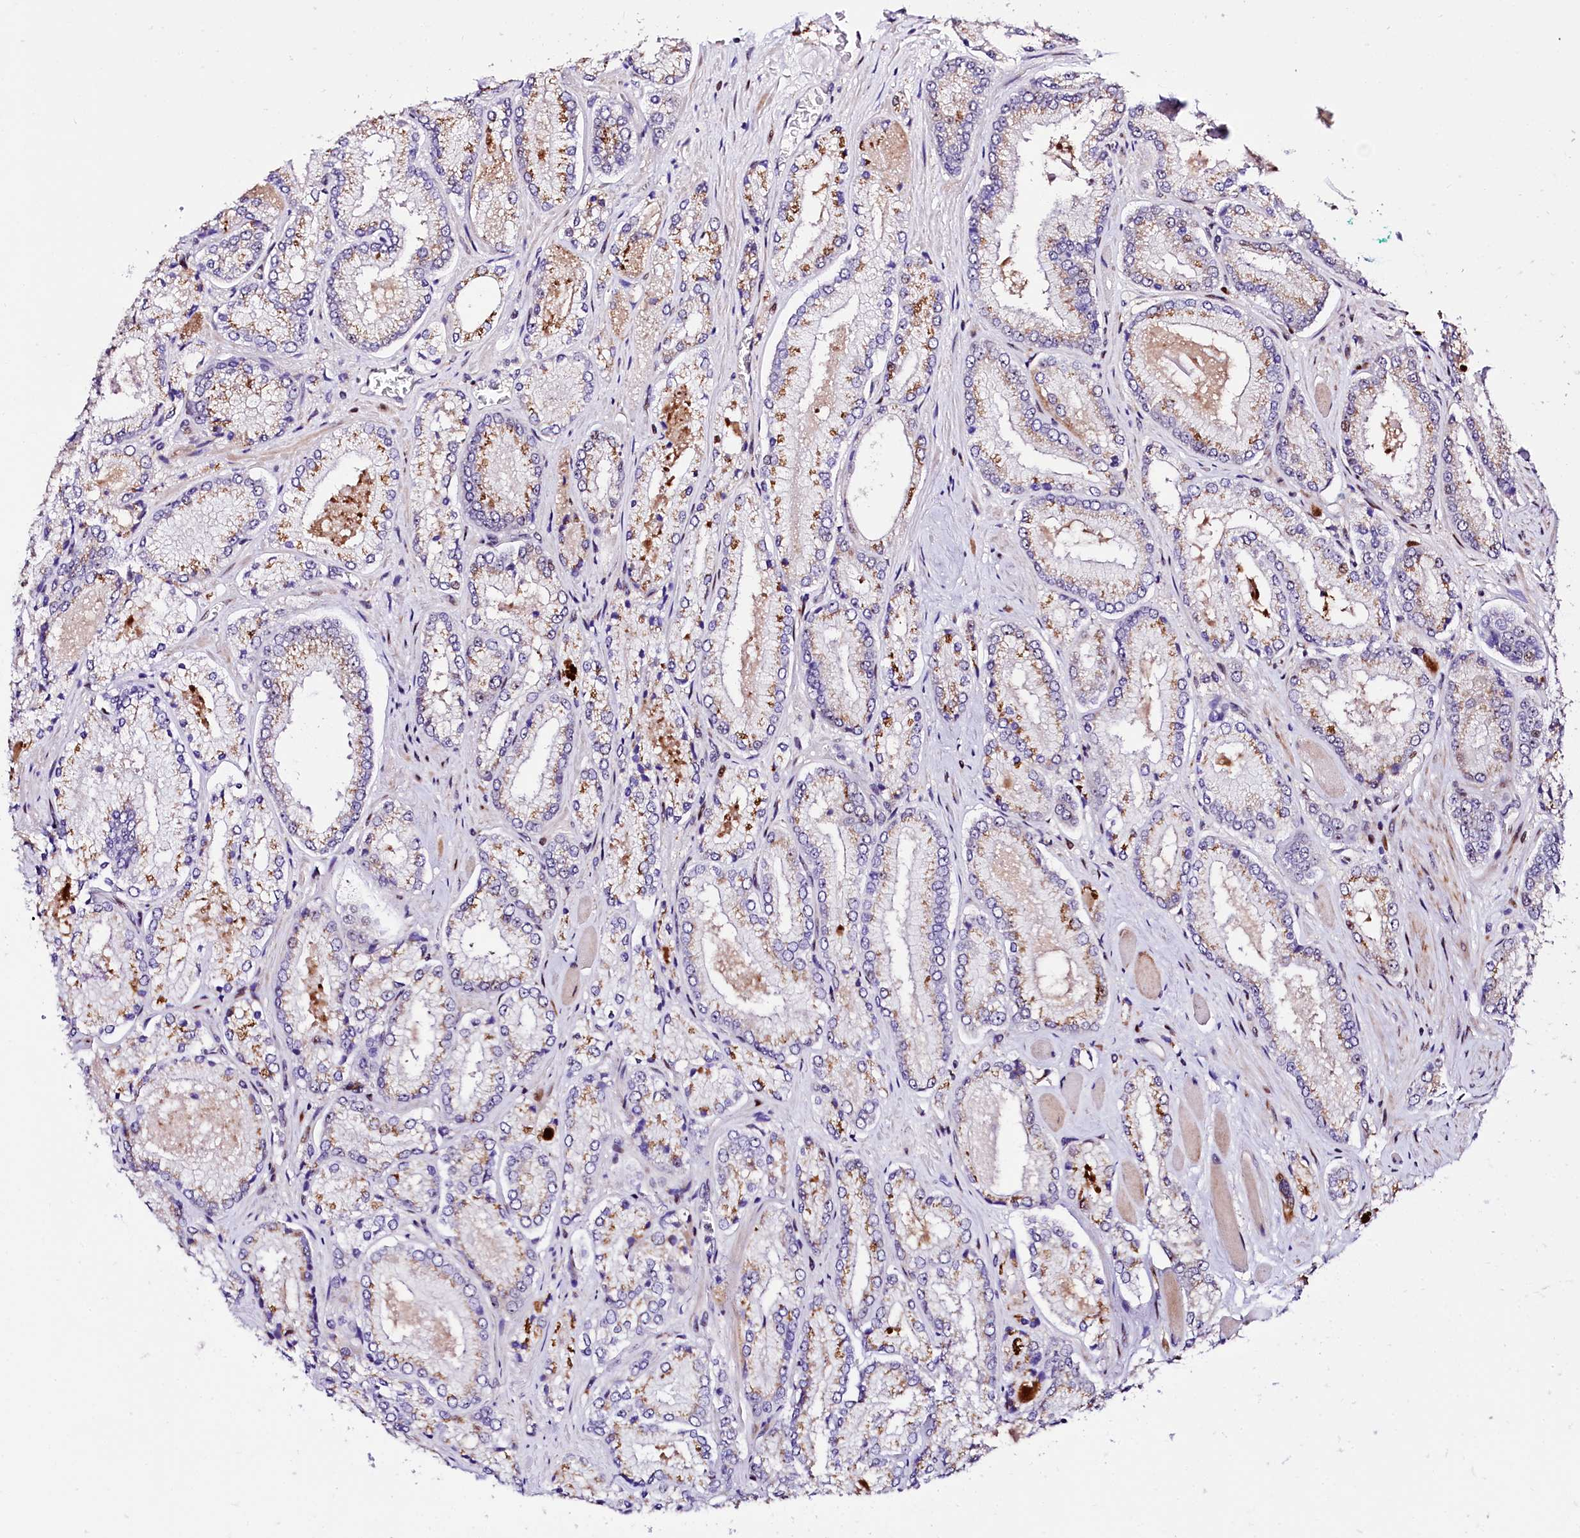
{"staining": {"intensity": "moderate", "quantity": "<25%", "location": "cytoplasmic/membranous,nuclear"}, "tissue": "prostate cancer", "cell_type": "Tumor cells", "image_type": "cancer", "snomed": [{"axis": "morphology", "description": "Adenocarcinoma, Low grade"}, {"axis": "topography", "description": "Prostate"}], "caption": "Protein staining of prostate cancer (low-grade adenocarcinoma) tissue demonstrates moderate cytoplasmic/membranous and nuclear expression in about <25% of tumor cells.", "gene": "TRMT112", "patient": {"sex": "male", "age": 74}}